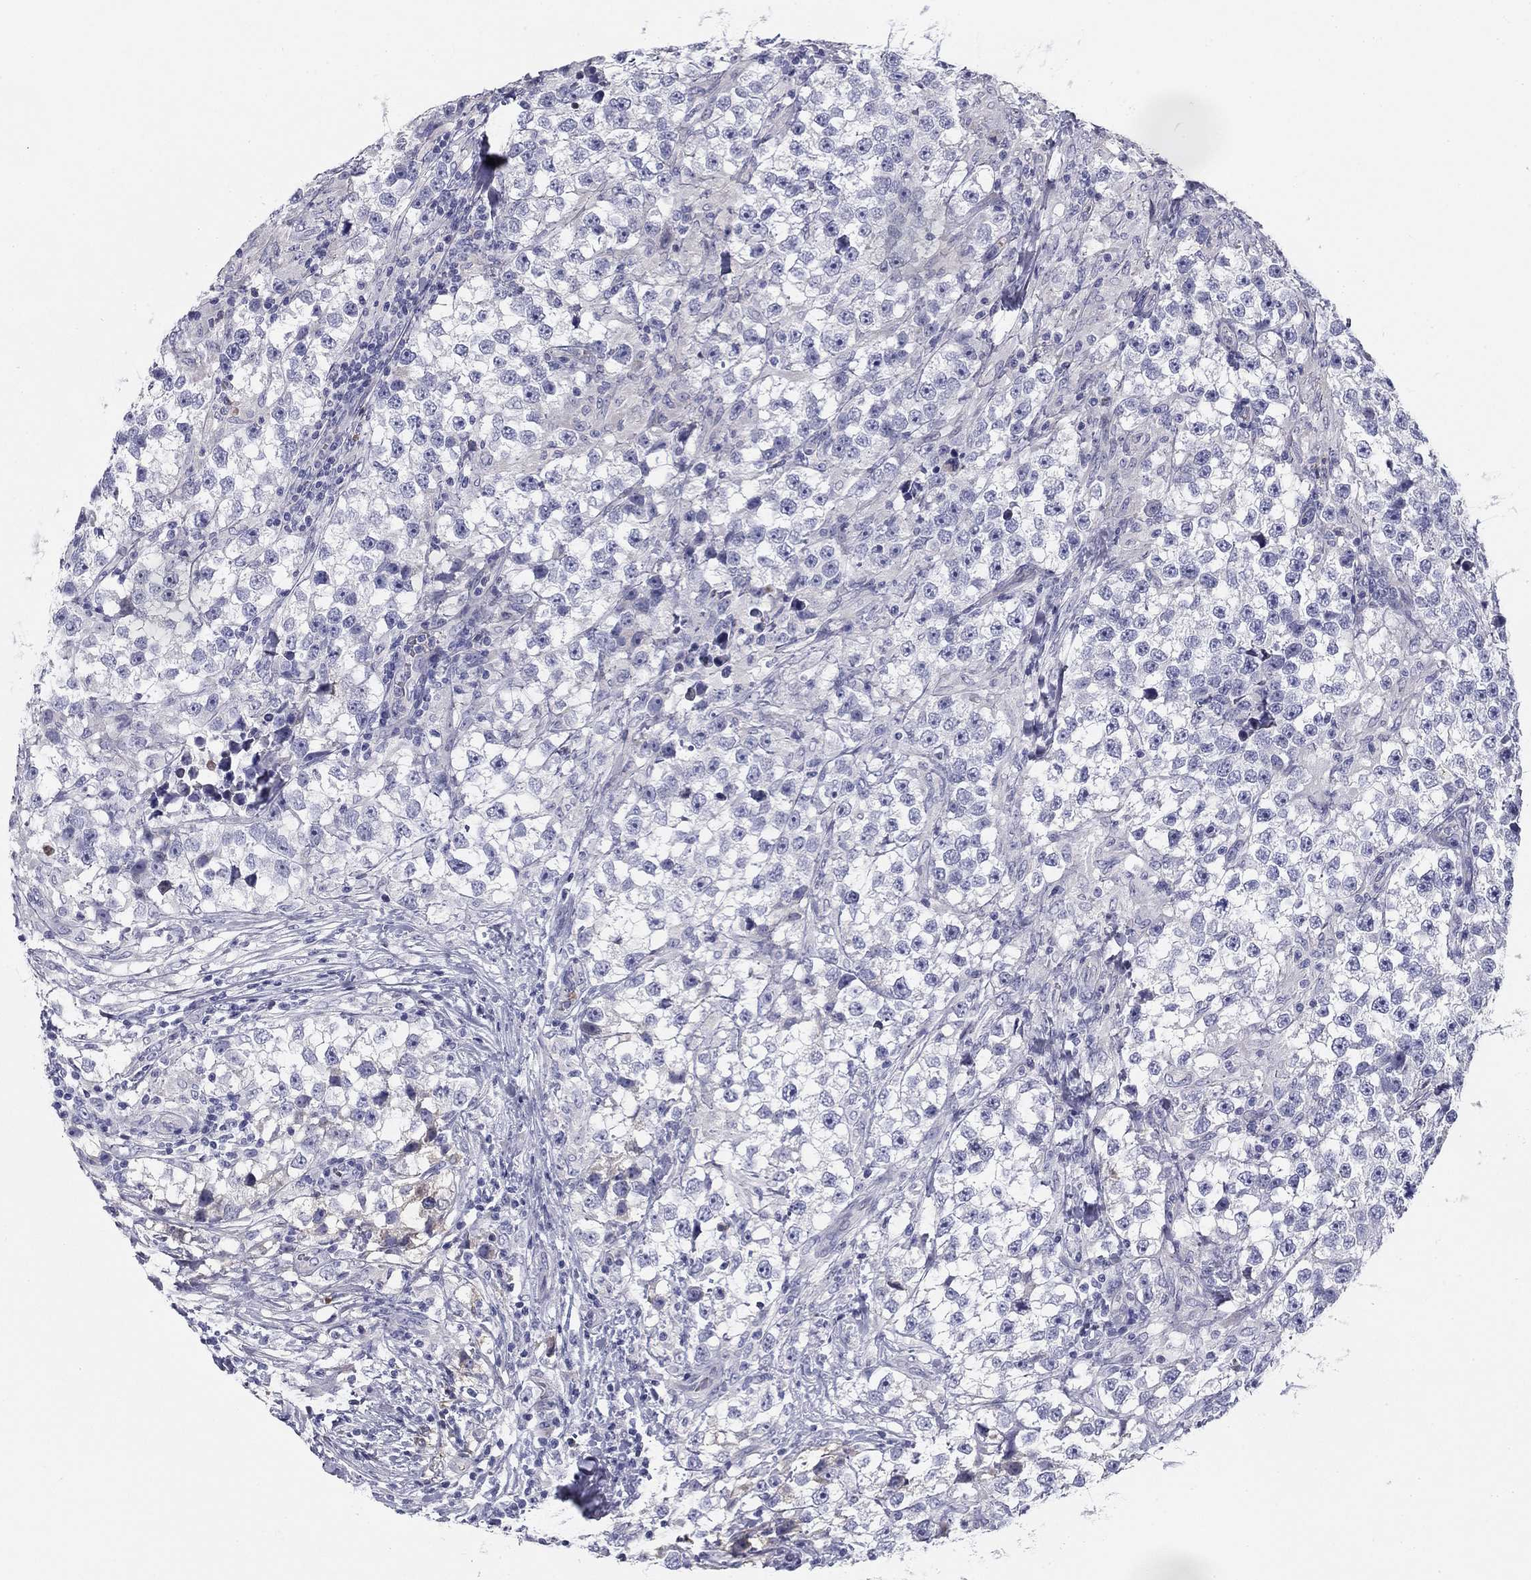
{"staining": {"intensity": "negative", "quantity": "none", "location": "none"}, "tissue": "testis cancer", "cell_type": "Tumor cells", "image_type": "cancer", "snomed": [{"axis": "morphology", "description": "Seminoma, NOS"}, {"axis": "topography", "description": "Testis"}], "caption": "Immunohistochemistry image of testis cancer (seminoma) stained for a protein (brown), which demonstrates no staining in tumor cells. (DAB immunohistochemistry (IHC) visualized using brightfield microscopy, high magnification).", "gene": "CPLX4", "patient": {"sex": "male", "age": 46}}